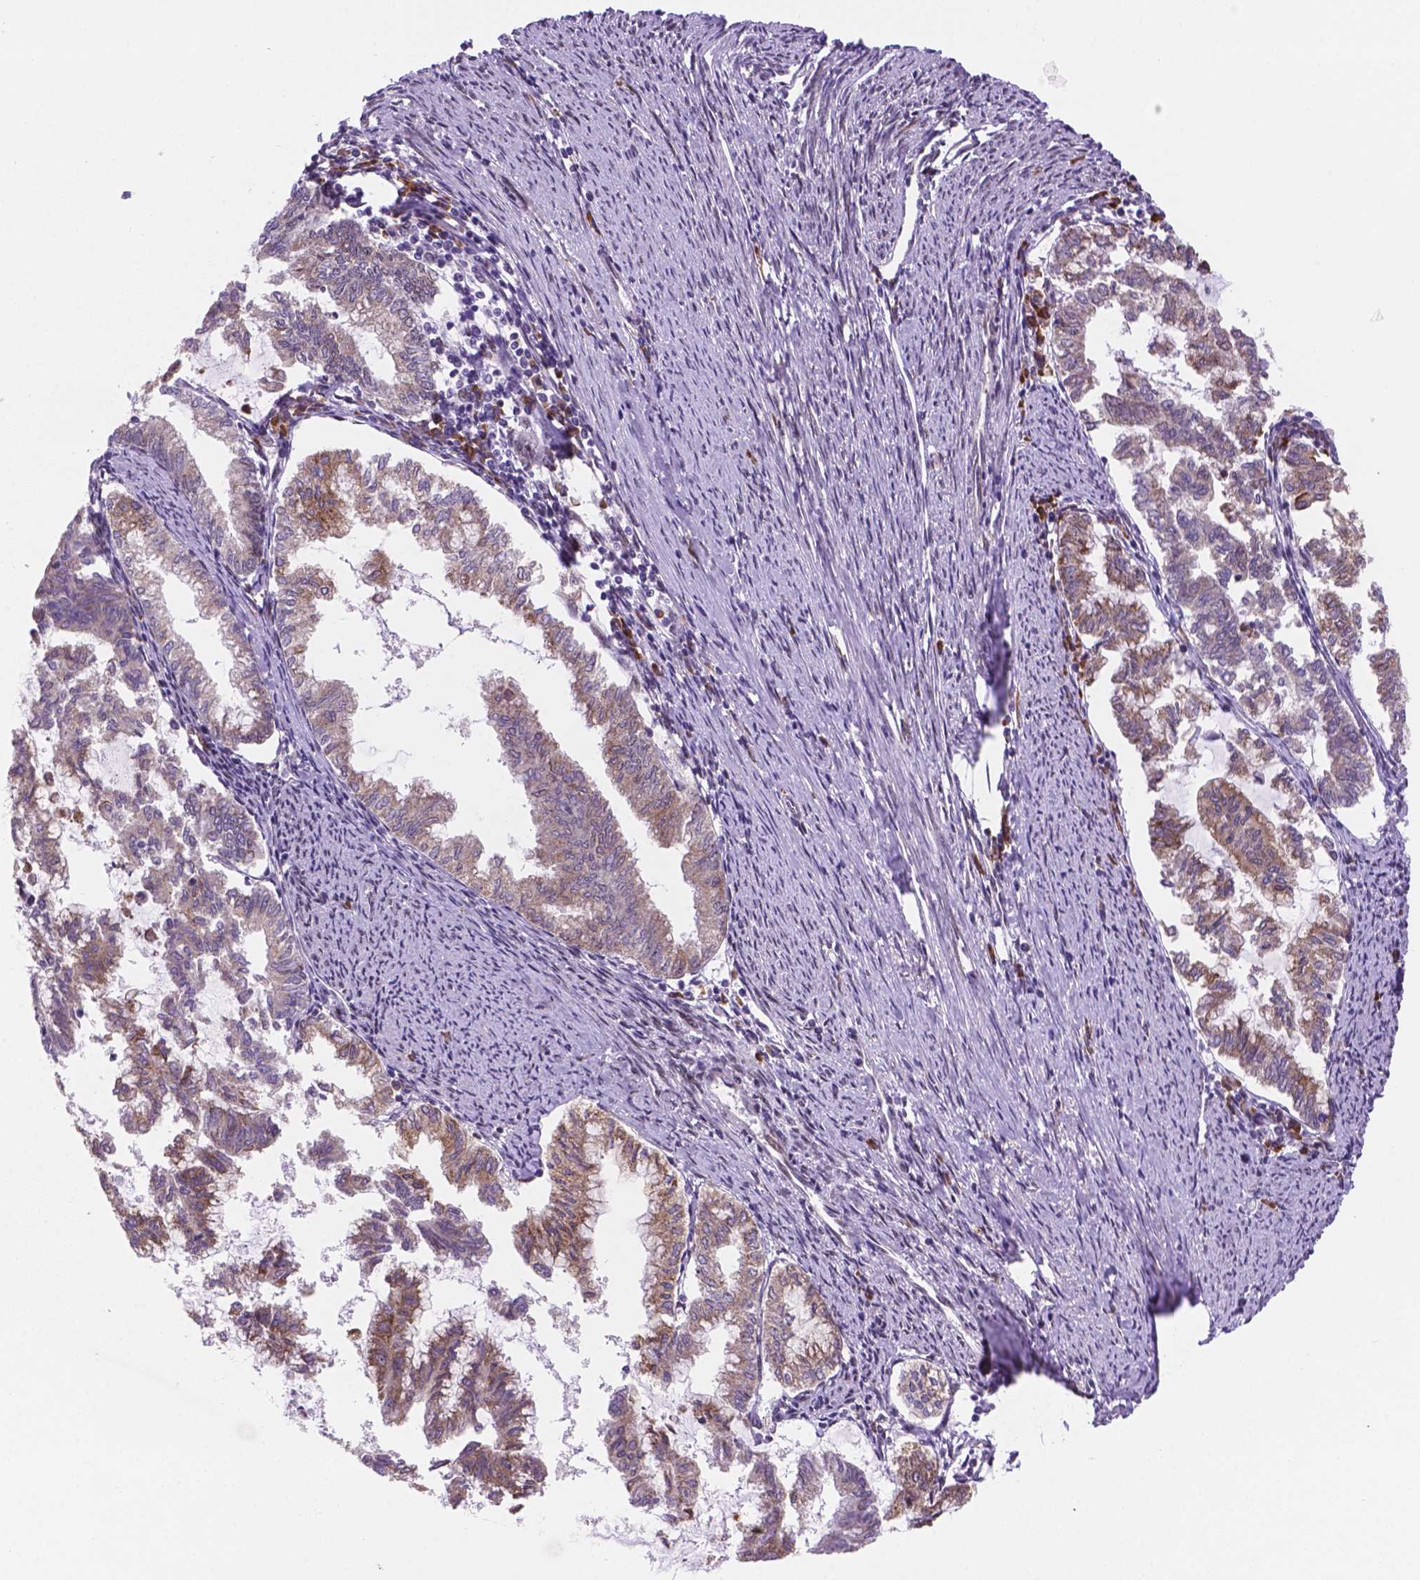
{"staining": {"intensity": "weak", "quantity": ">75%", "location": "cytoplasmic/membranous"}, "tissue": "endometrial cancer", "cell_type": "Tumor cells", "image_type": "cancer", "snomed": [{"axis": "morphology", "description": "Adenocarcinoma, NOS"}, {"axis": "topography", "description": "Endometrium"}], "caption": "Endometrial cancer was stained to show a protein in brown. There is low levels of weak cytoplasmic/membranous staining in about >75% of tumor cells.", "gene": "FNIP1", "patient": {"sex": "female", "age": 79}}